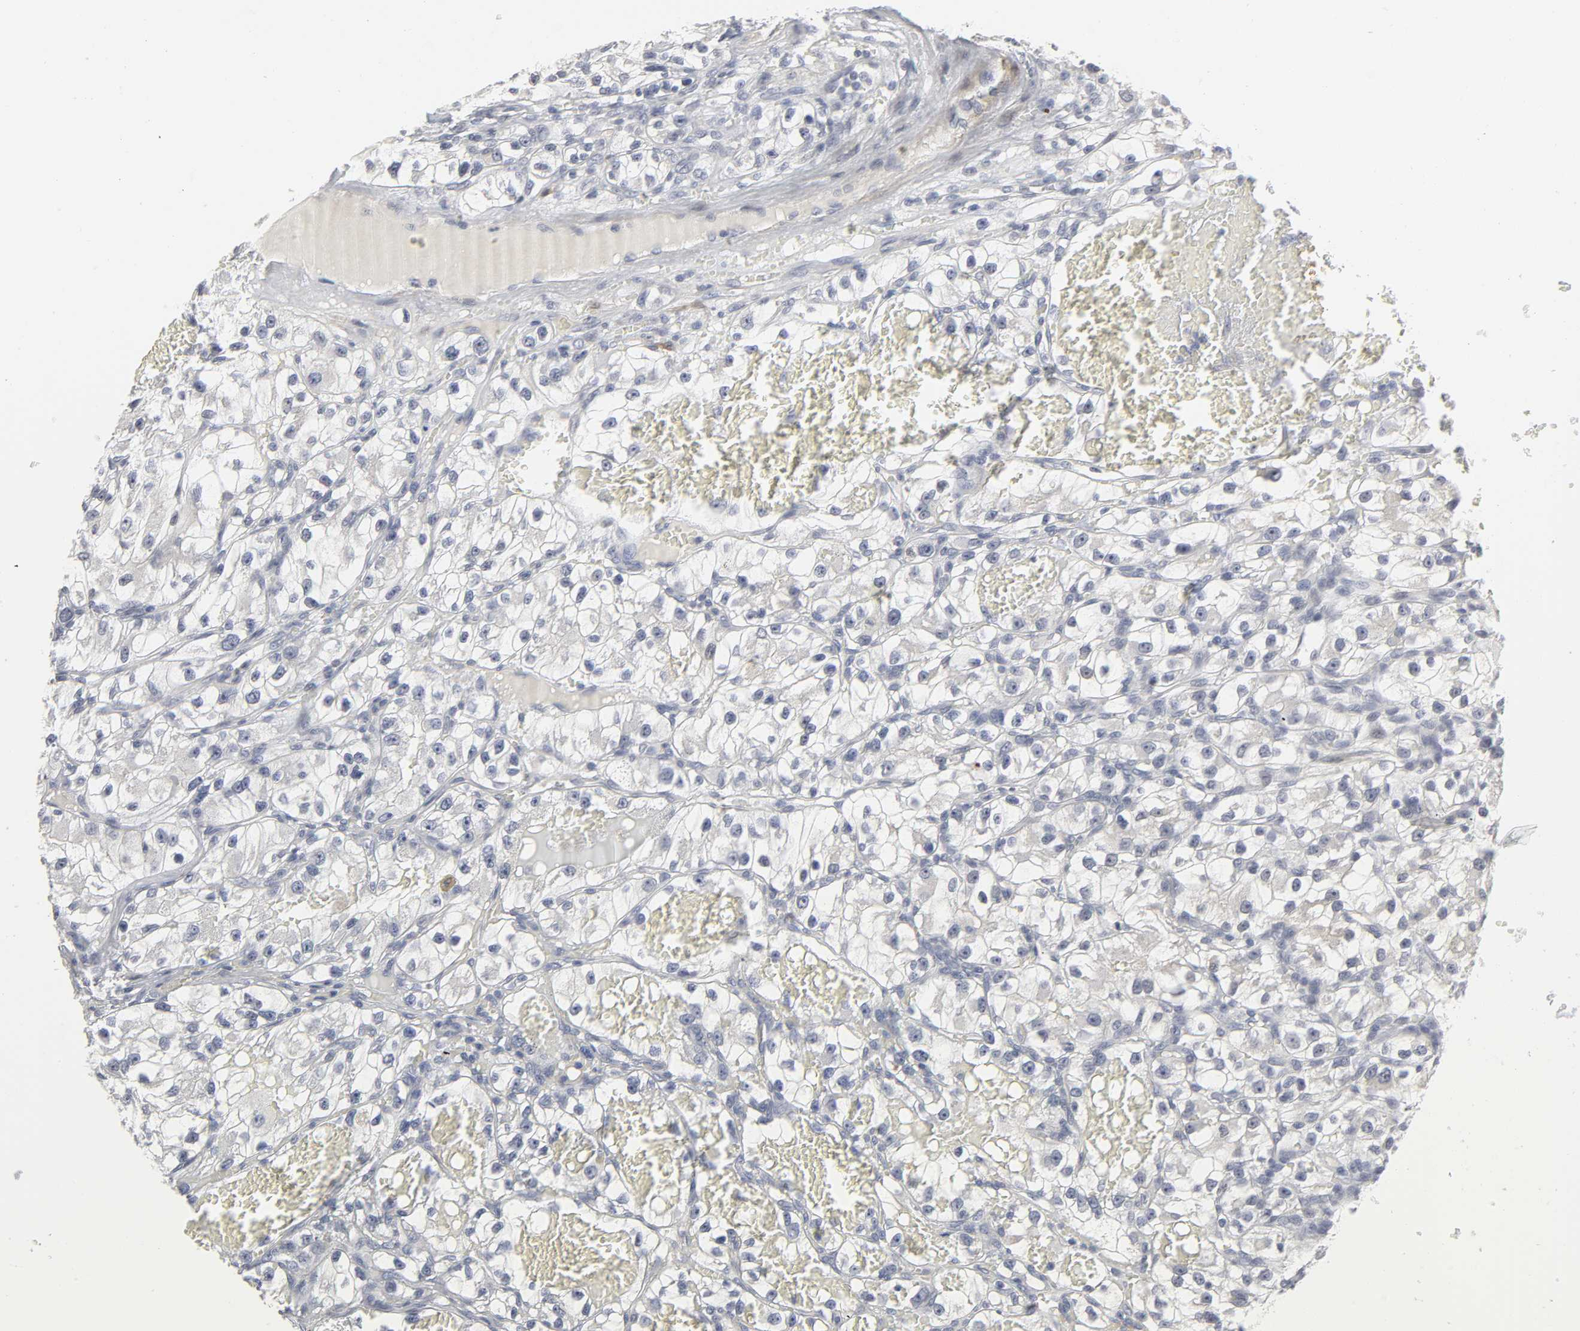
{"staining": {"intensity": "negative", "quantity": "none", "location": "none"}, "tissue": "renal cancer", "cell_type": "Tumor cells", "image_type": "cancer", "snomed": [{"axis": "morphology", "description": "Adenocarcinoma, NOS"}, {"axis": "topography", "description": "Kidney"}], "caption": "This image is of renal adenocarcinoma stained with IHC to label a protein in brown with the nuclei are counter-stained blue. There is no expression in tumor cells.", "gene": "PDLIM3", "patient": {"sex": "female", "age": 57}}